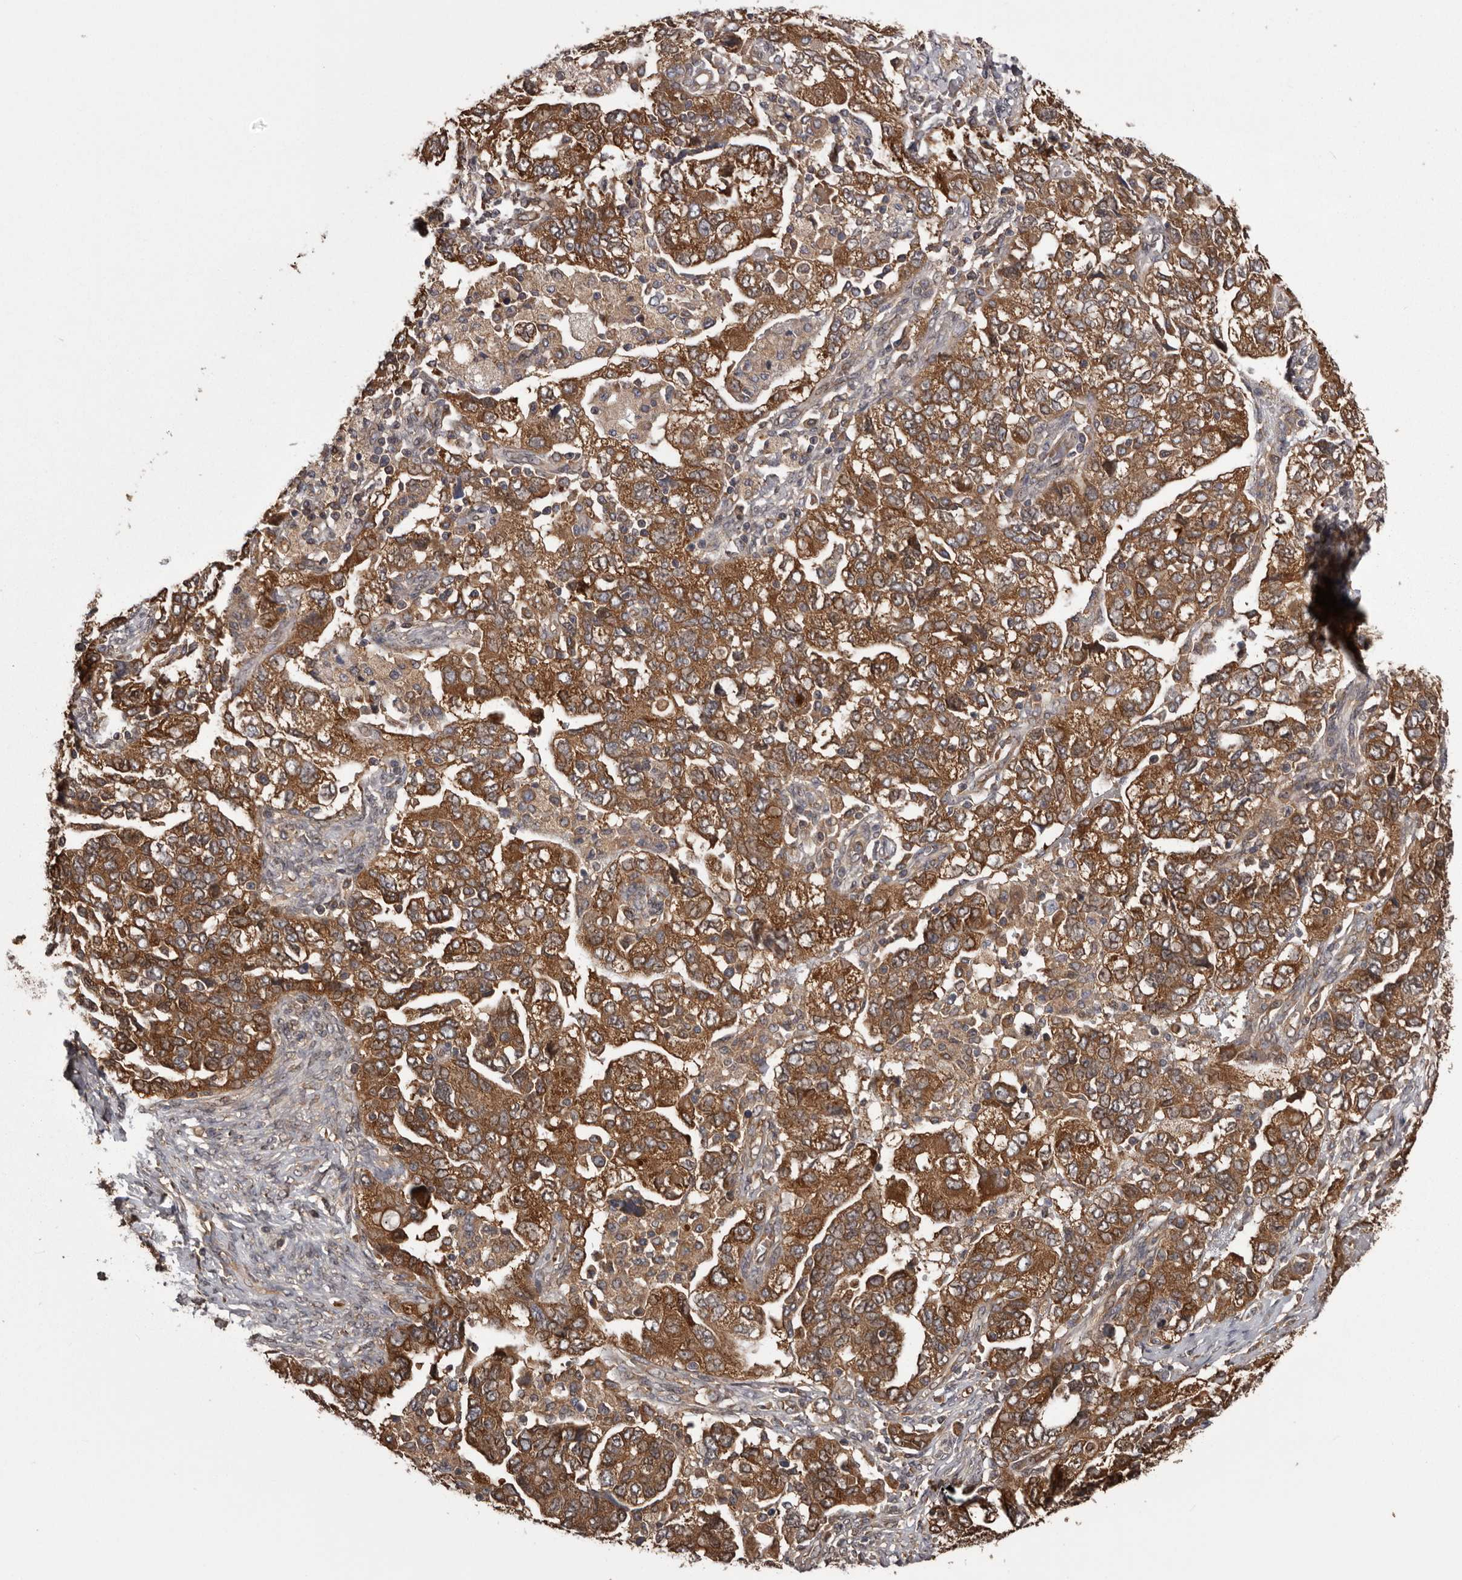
{"staining": {"intensity": "moderate", "quantity": ">75%", "location": "cytoplasmic/membranous"}, "tissue": "ovarian cancer", "cell_type": "Tumor cells", "image_type": "cancer", "snomed": [{"axis": "morphology", "description": "Carcinoma, NOS"}, {"axis": "morphology", "description": "Cystadenocarcinoma, serous, NOS"}, {"axis": "topography", "description": "Ovary"}], "caption": "Brown immunohistochemical staining in human carcinoma (ovarian) shows moderate cytoplasmic/membranous positivity in about >75% of tumor cells.", "gene": "DARS1", "patient": {"sex": "female", "age": 69}}